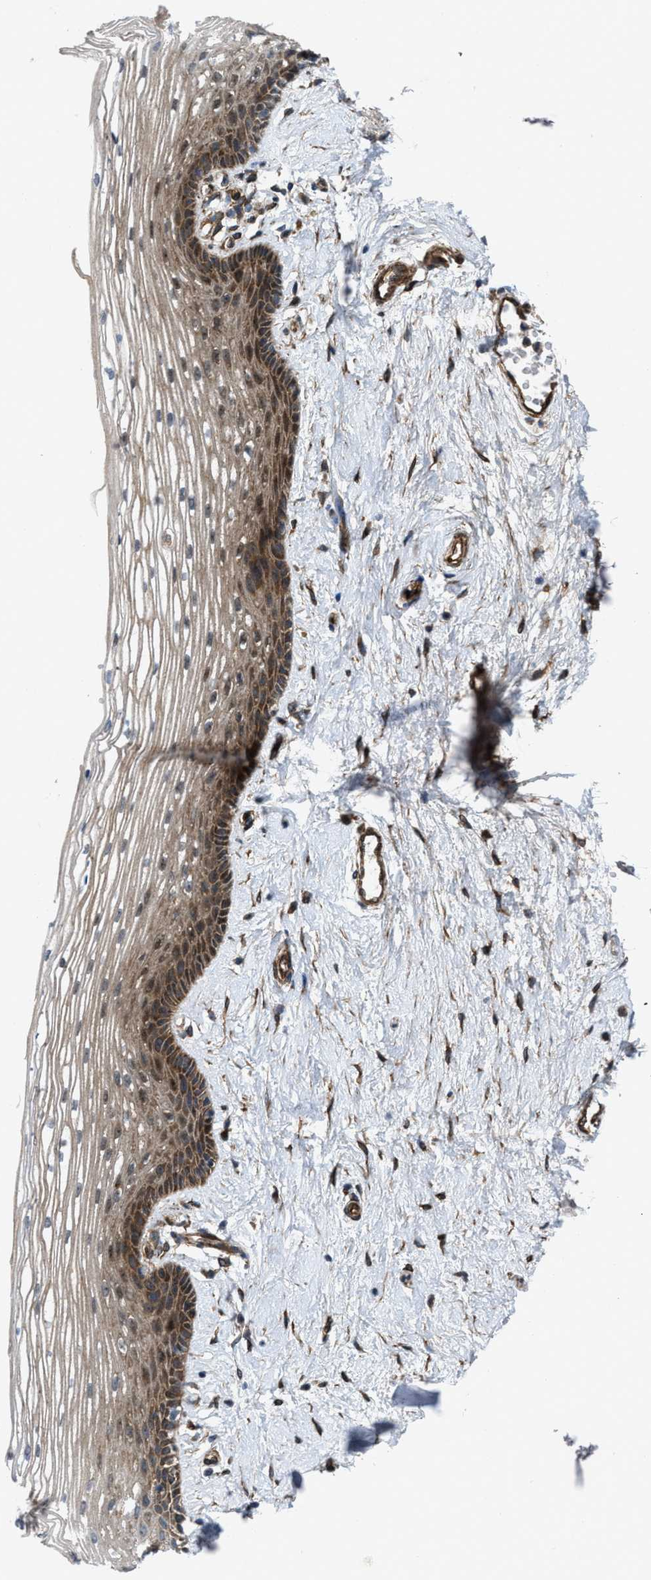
{"staining": {"intensity": "weak", "quantity": ">75%", "location": "cytoplasmic/membranous"}, "tissue": "vagina", "cell_type": "Squamous epithelial cells", "image_type": "normal", "snomed": [{"axis": "morphology", "description": "Normal tissue, NOS"}, {"axis": "topography", "description": "Vagina"}], "caption": "Brown immunohistochemical staining in benign vagina shows weak cytoplasmic/membranous expression in approximately >75% of squamous epithelial cells. (DAB = brown stain, brightfield microscopy at high magnification).", "gene": "URGCP", "patient": {"sex": "female", "age": 46}}